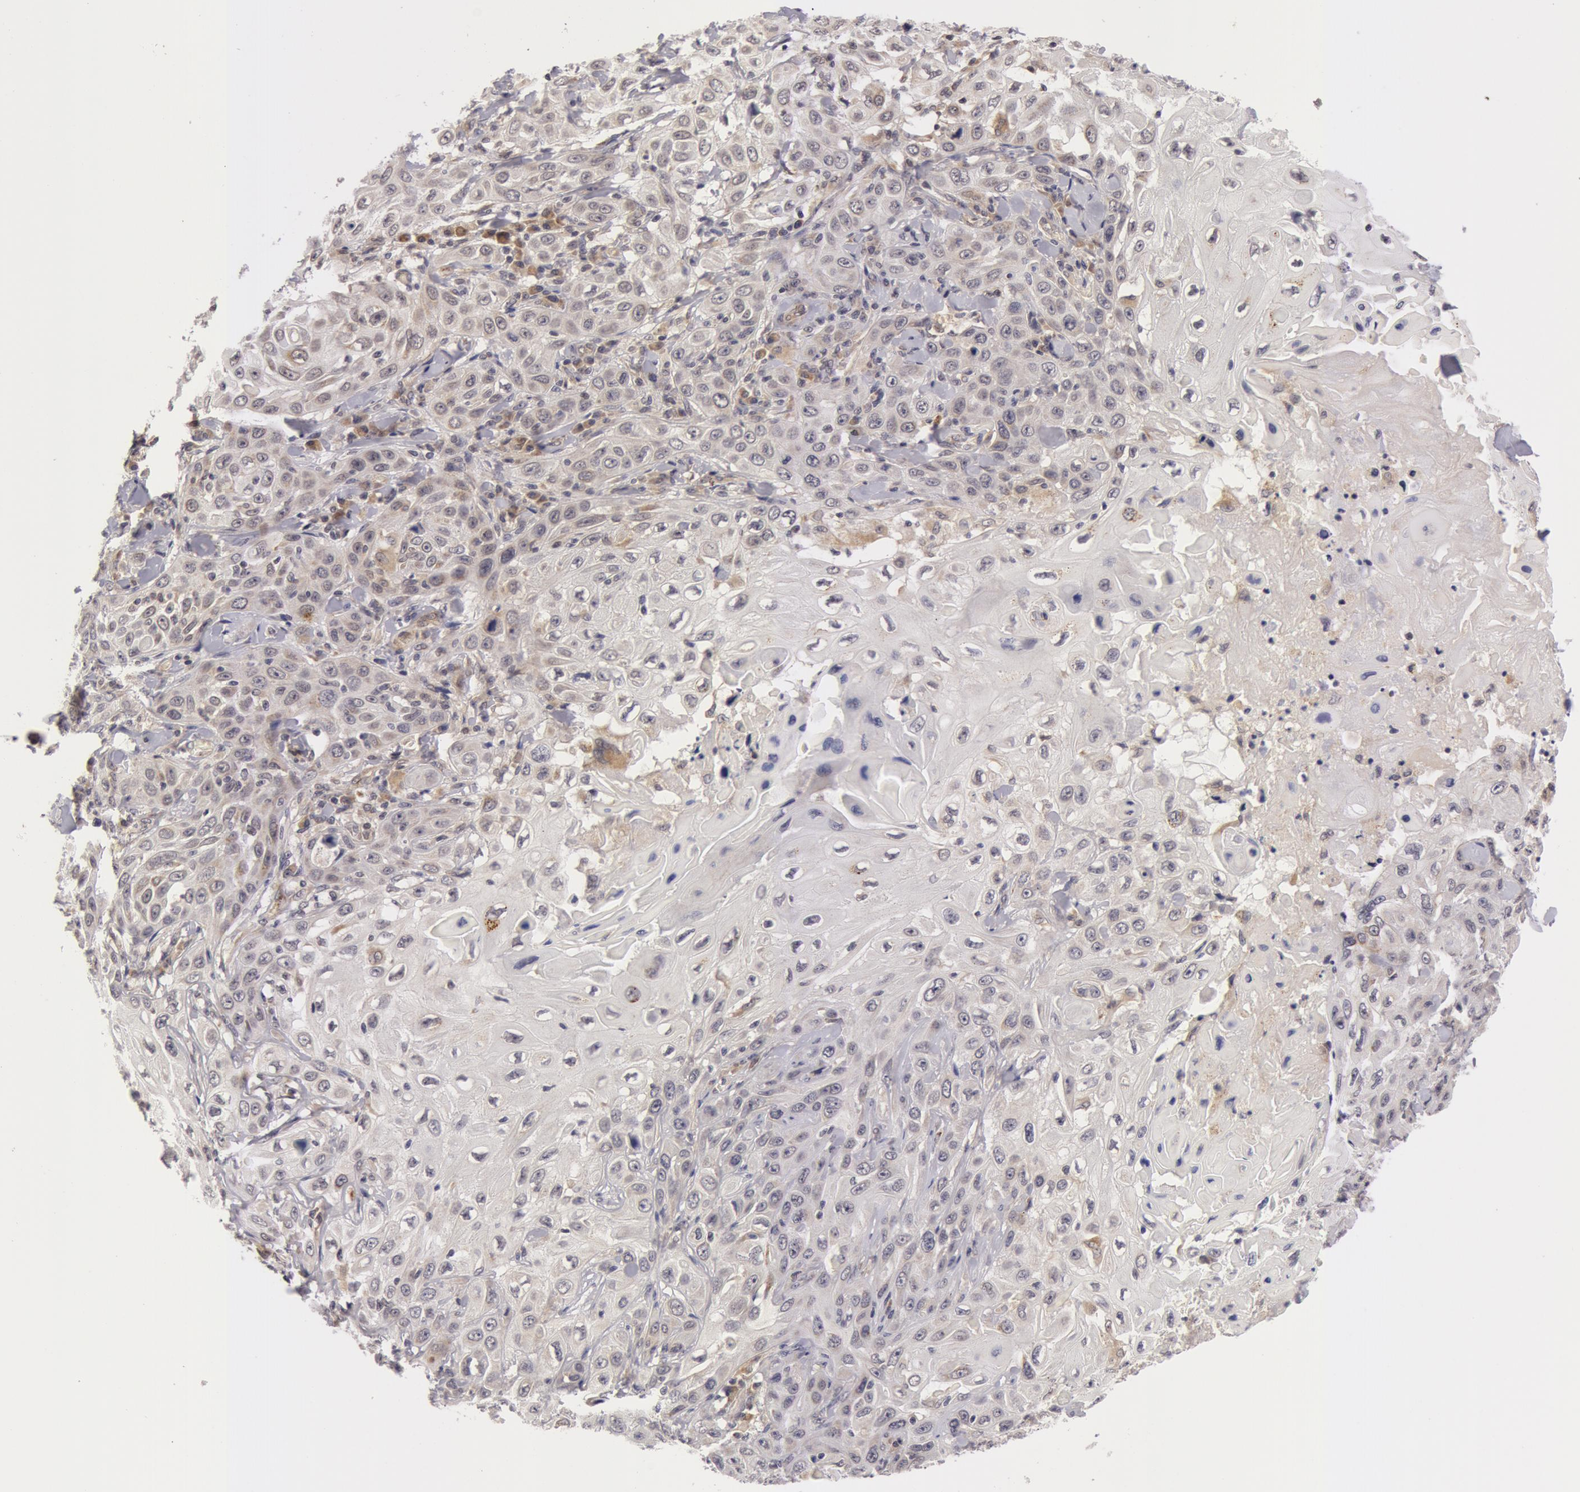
{"staining": {"intensity": "negative", "quantity": "none", "location": "none"}, "tissue": "skin cancer", "cell_type": "Tumor cells", "image_type": "cancer", "snomed": [{"axis": "morphology", "description": "Squamous cell carcinoma, NOS"}, {"axis": "topography", "description": "Skin"}], "caption": "Skin cancer (squamous cell carcinoma) stained for a protein using immunohistochemistry shows no expression tumor cells.", "gene": "SYTL4", "patient": {"sex": "male", "age": 84}}